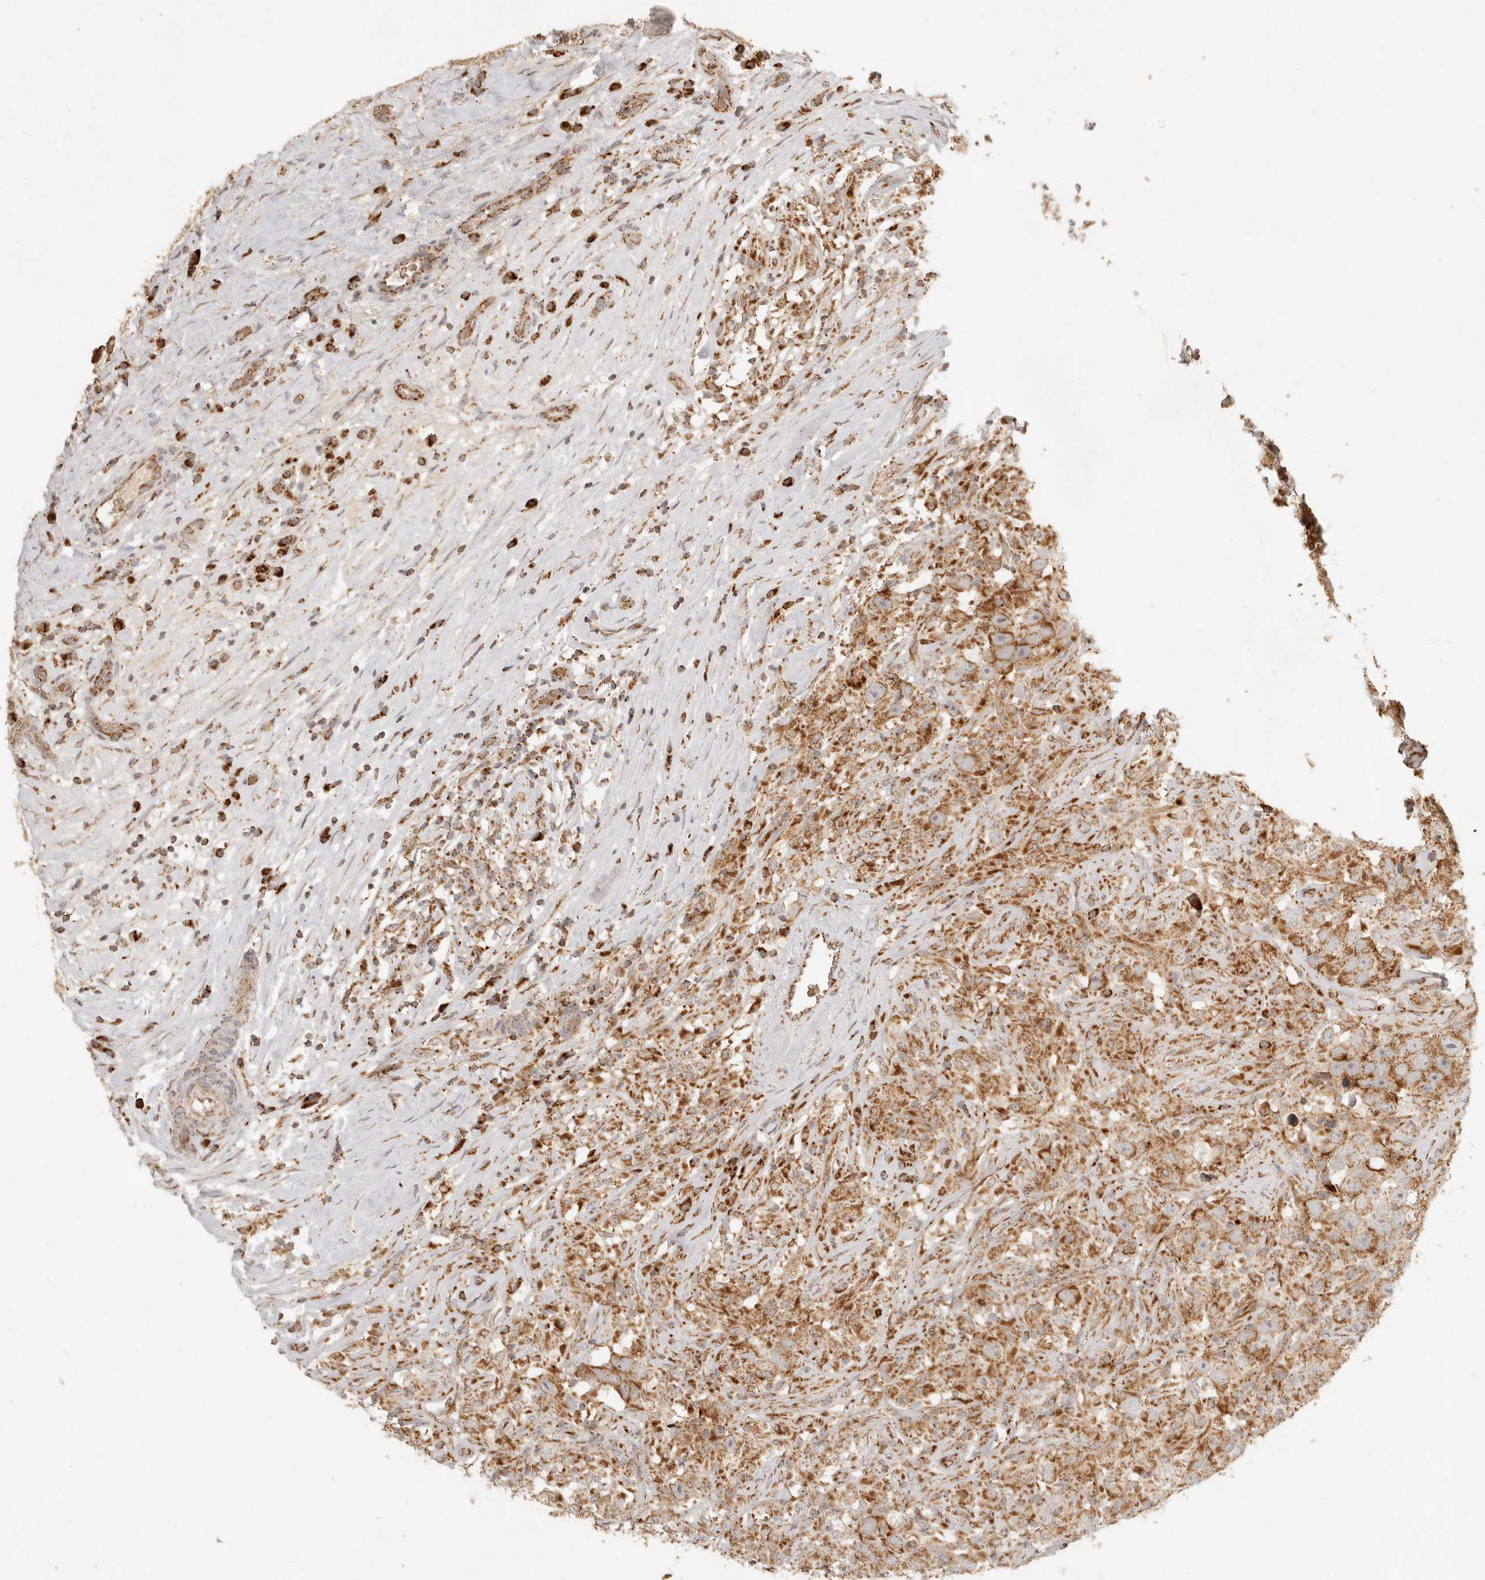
{"staining": {"intensity": "moderate", "quantity": ">75%", "location": "cytoplasmic/membranous"}, "tissue": "testis cancer", "cell_type": "Tumor cells", "image_type": "cancer", "snomed": [{"axis": "morphology", "description": "Seminoma, NOS"}, {"axis": "topography", "description": "Testis"}], "caption": "Testis cancer (seminoma) stained with immunohistochemistry exhibits moderate cytoplasmic/membranous staining in approximately >75% of tumor cells.", "gene": "MRPL55", "patient": {"sex": "male", "age": 49}}